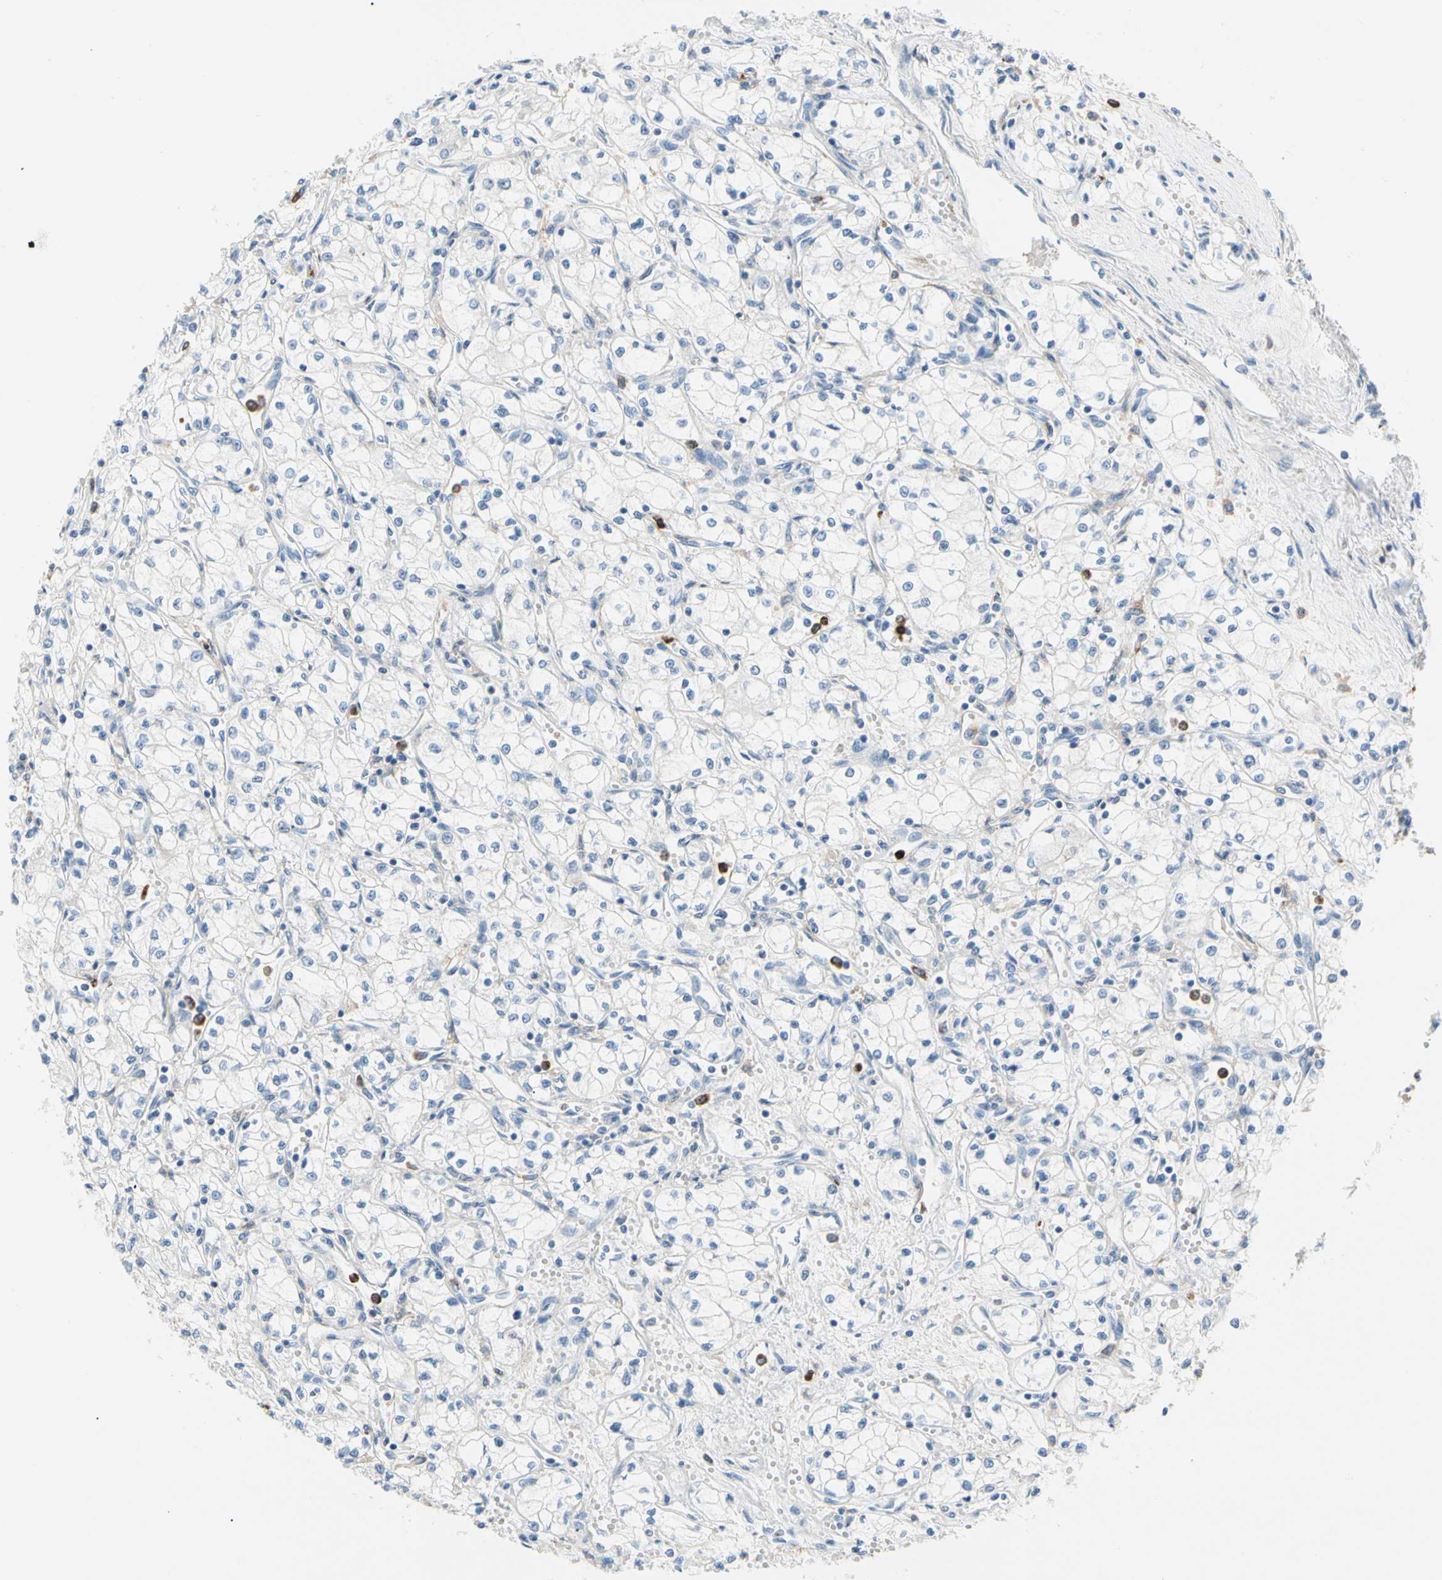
{"staining": {"intensity": "negative", "quantity": "none", "location": "none"}, "tissue": "renal cancer", "cell_type": "Tumor cells", "image_type": "cancer", "snomed": [{"axis": "morphology", "description": "Normal tissue, NOS"}, {"axis": "morphology", "description": "Adenocarcinoma, NOS"}, {"axis": "topography", "description": "Kidney"}], "caption": "Renal cancer (adenocarcinoma) was stained to show a protein in brown. There is no significant positivity in tumor cells.", "gene": "CLEC4A", "patient": {"sex": "male", "age": 59}}